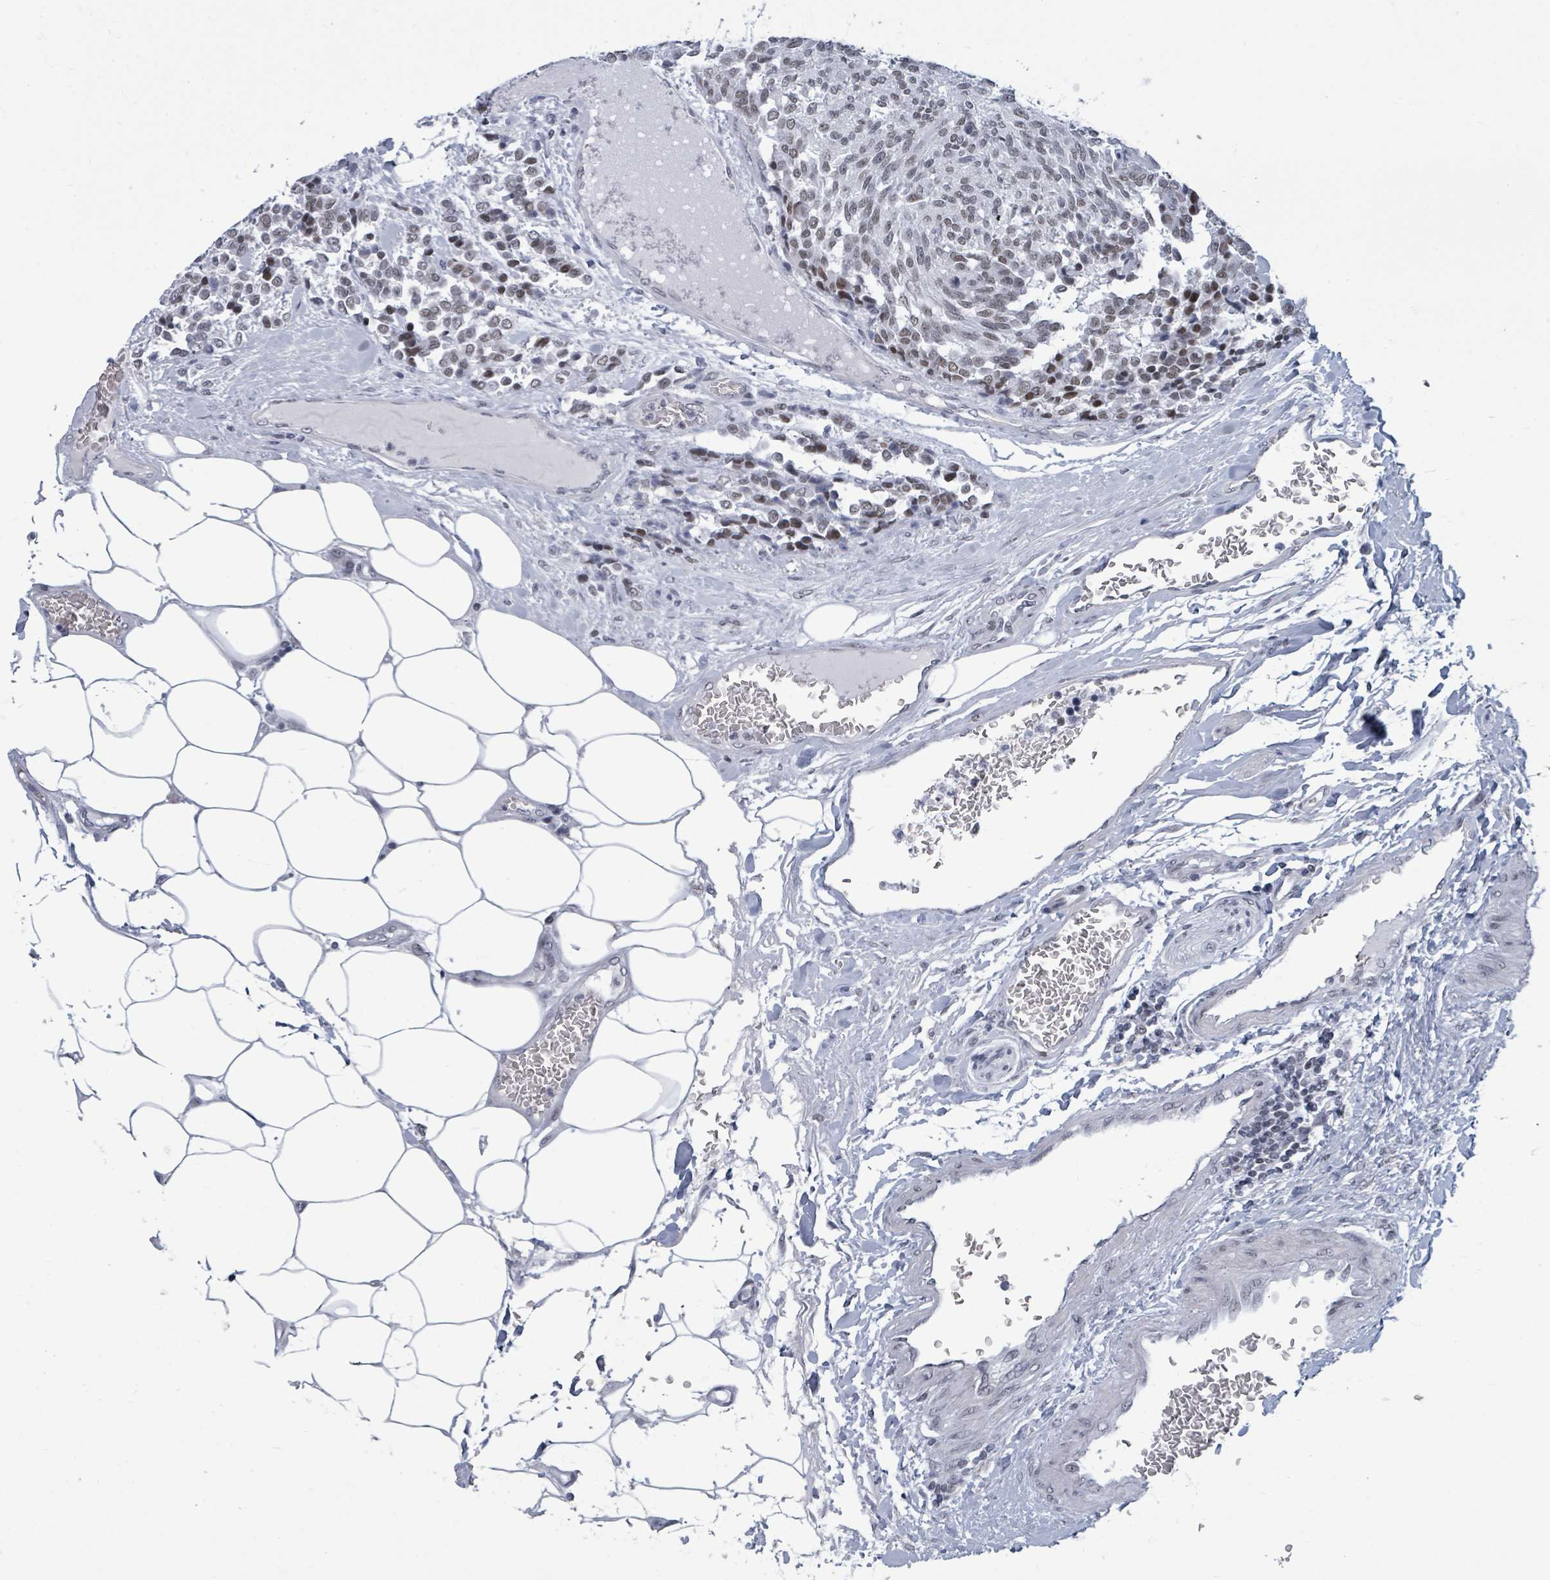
{"staining": {"intensity": "weak", "quantity": "<25%", "location": "nuclear"}, "tissue": "carcinoid", "cell_type": "Tumor cells", "image_type": "cancer", "snomed": [{"axis": "morphology", "description": "Carcinoid, malignant, NOS"}, {"axis": "topography", "description": "Pancreas"}], "caption": "IHC of malignant carcinoid shows no positivity in tumor cells.", "gene": "ERCC5", "patient": {"sex": "female", "age": 54}}